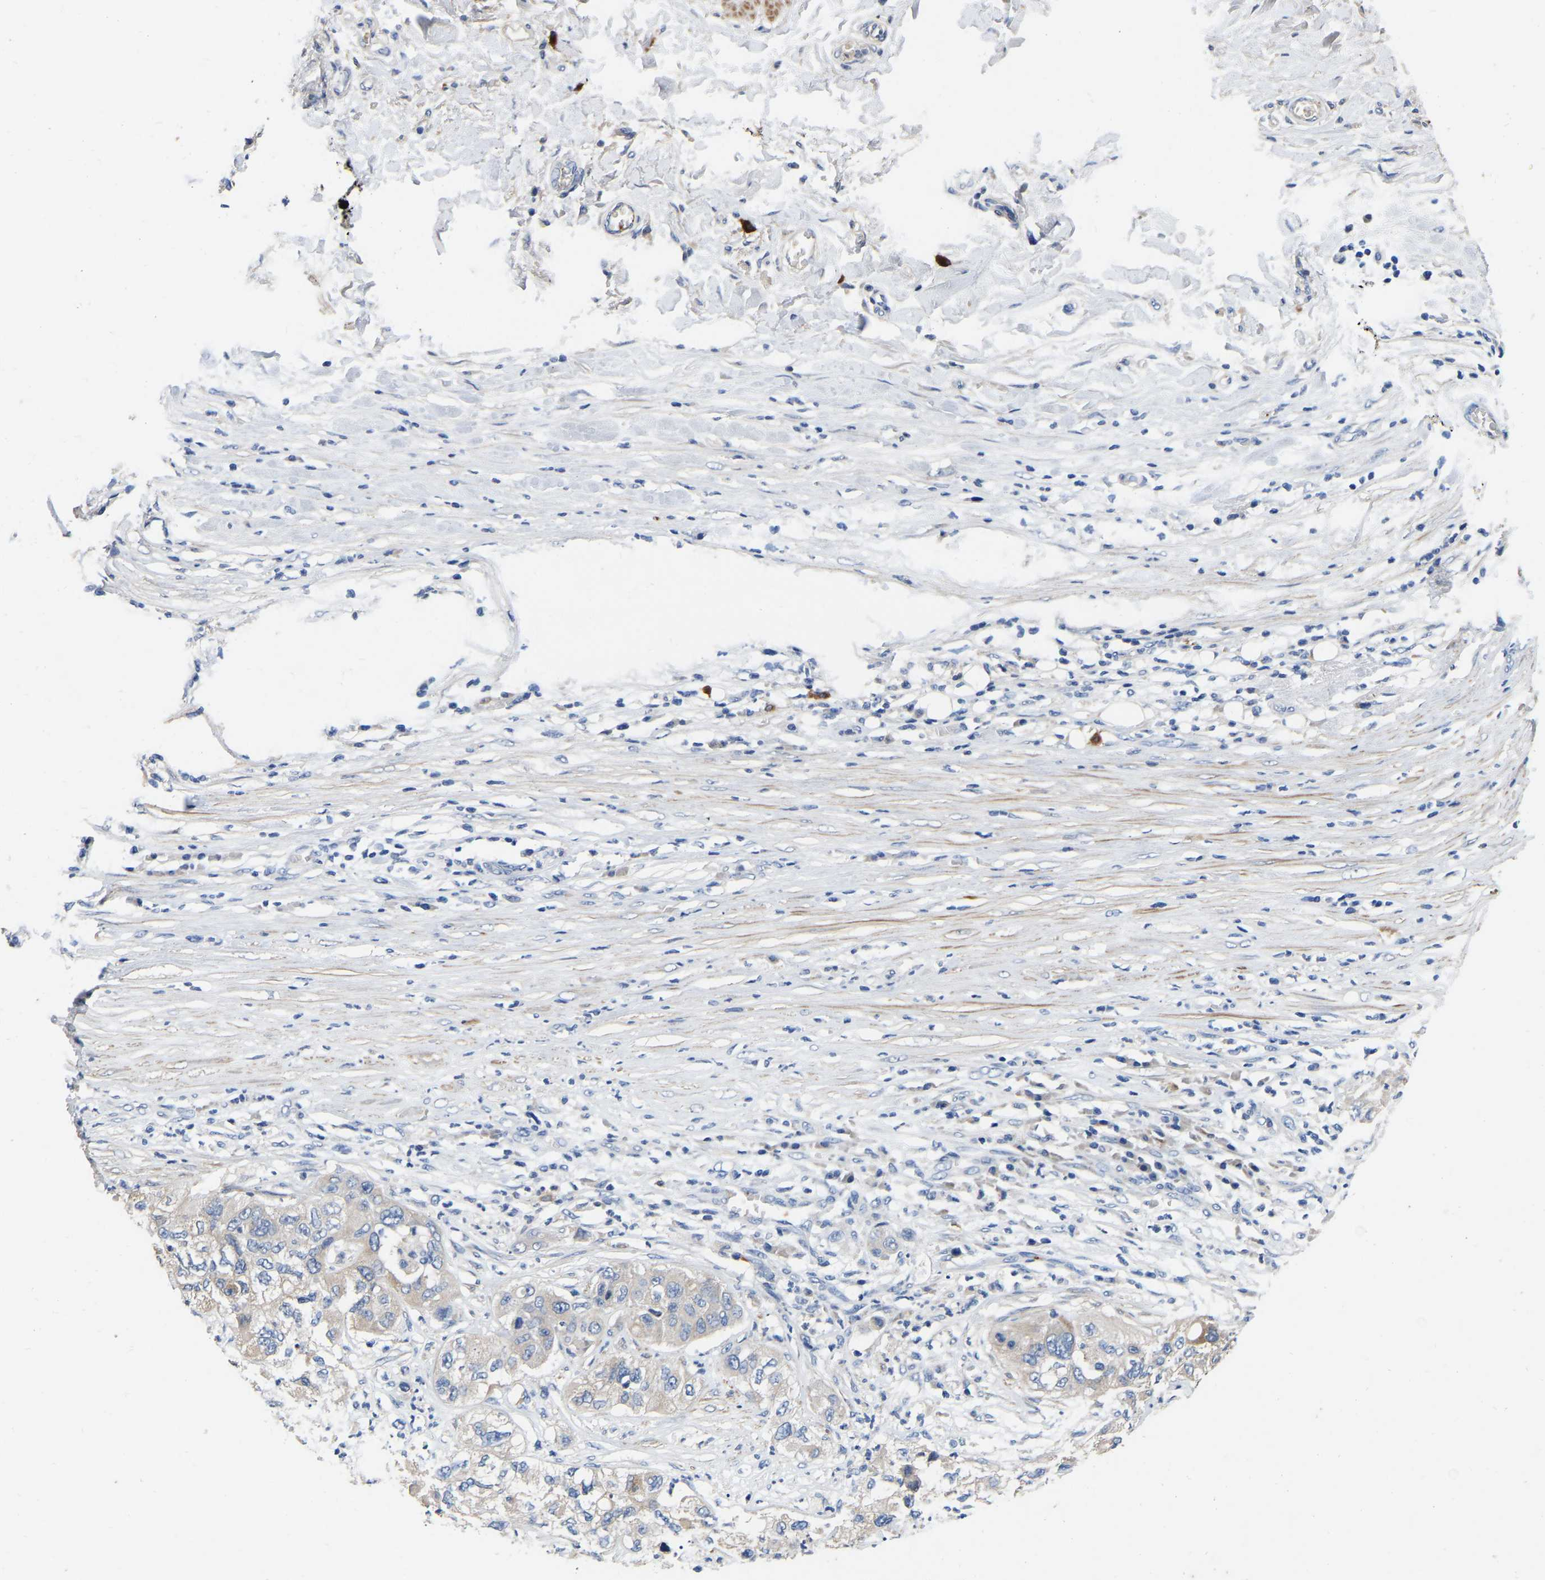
{"staining": {"intensity": "weak", "quantity": "<25%", "location": "cytoplasmic/membranous"}, "tissue": "pancreatic cancer", "cell_type": "Tumor cells", "image_type": "cancer", "snomed": [{"axis": "morphology", "description": "Adenocarcinoma, NOS"}, {"axis": "topography", "description": "Pancreas"}], "caption": "IHC histopathology image of neoplastic tissue: pancreatic cancer (adenocarcinoma) stained with DAB (3,3'-diaminobenzidine) exhibits no significant protein expression in tumor cells.", "gene": "RAB27B", "patient": {"sex": "female", "age": 78}}